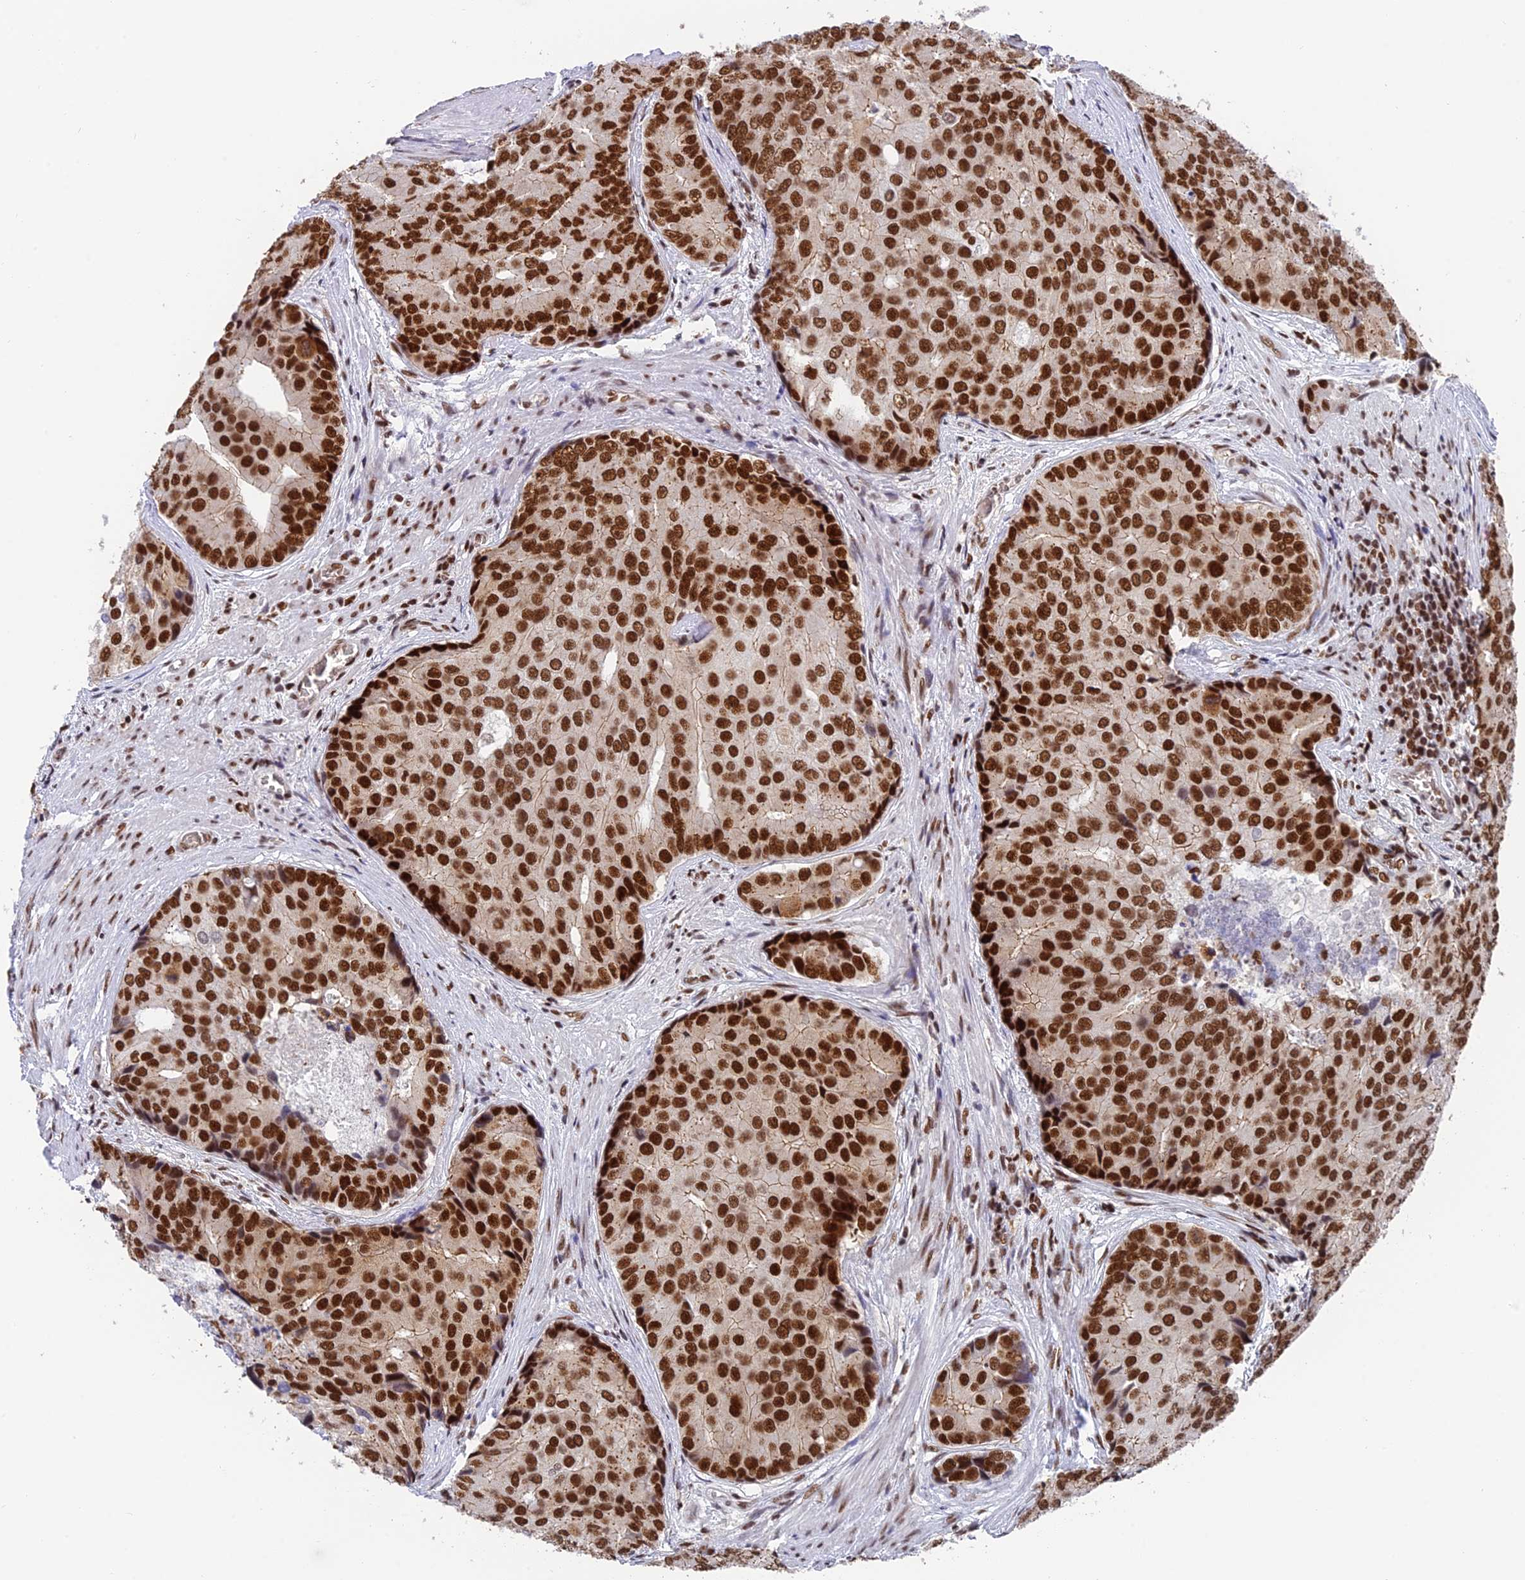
{"staining": {"intensity": "strong", "quantity": ">75%", "location": "nuclear"}, "tissue": "prostate cancer", "cell_type": "Tumor cells", "image_type": "cancer", "snomed": [{"axis": "morphology", "description": "Adenocarcinoma, High grade"}, {"axis": "topography", "description": "Prostate"}], "caption": "The immunohistochemical stain shows strong nuclear expression in tumor cells of prostate high-grade adenocarcinoma tissue.", "gene": "EEF1AKMT3", "patient": {"sex": "male", "age": 62}}